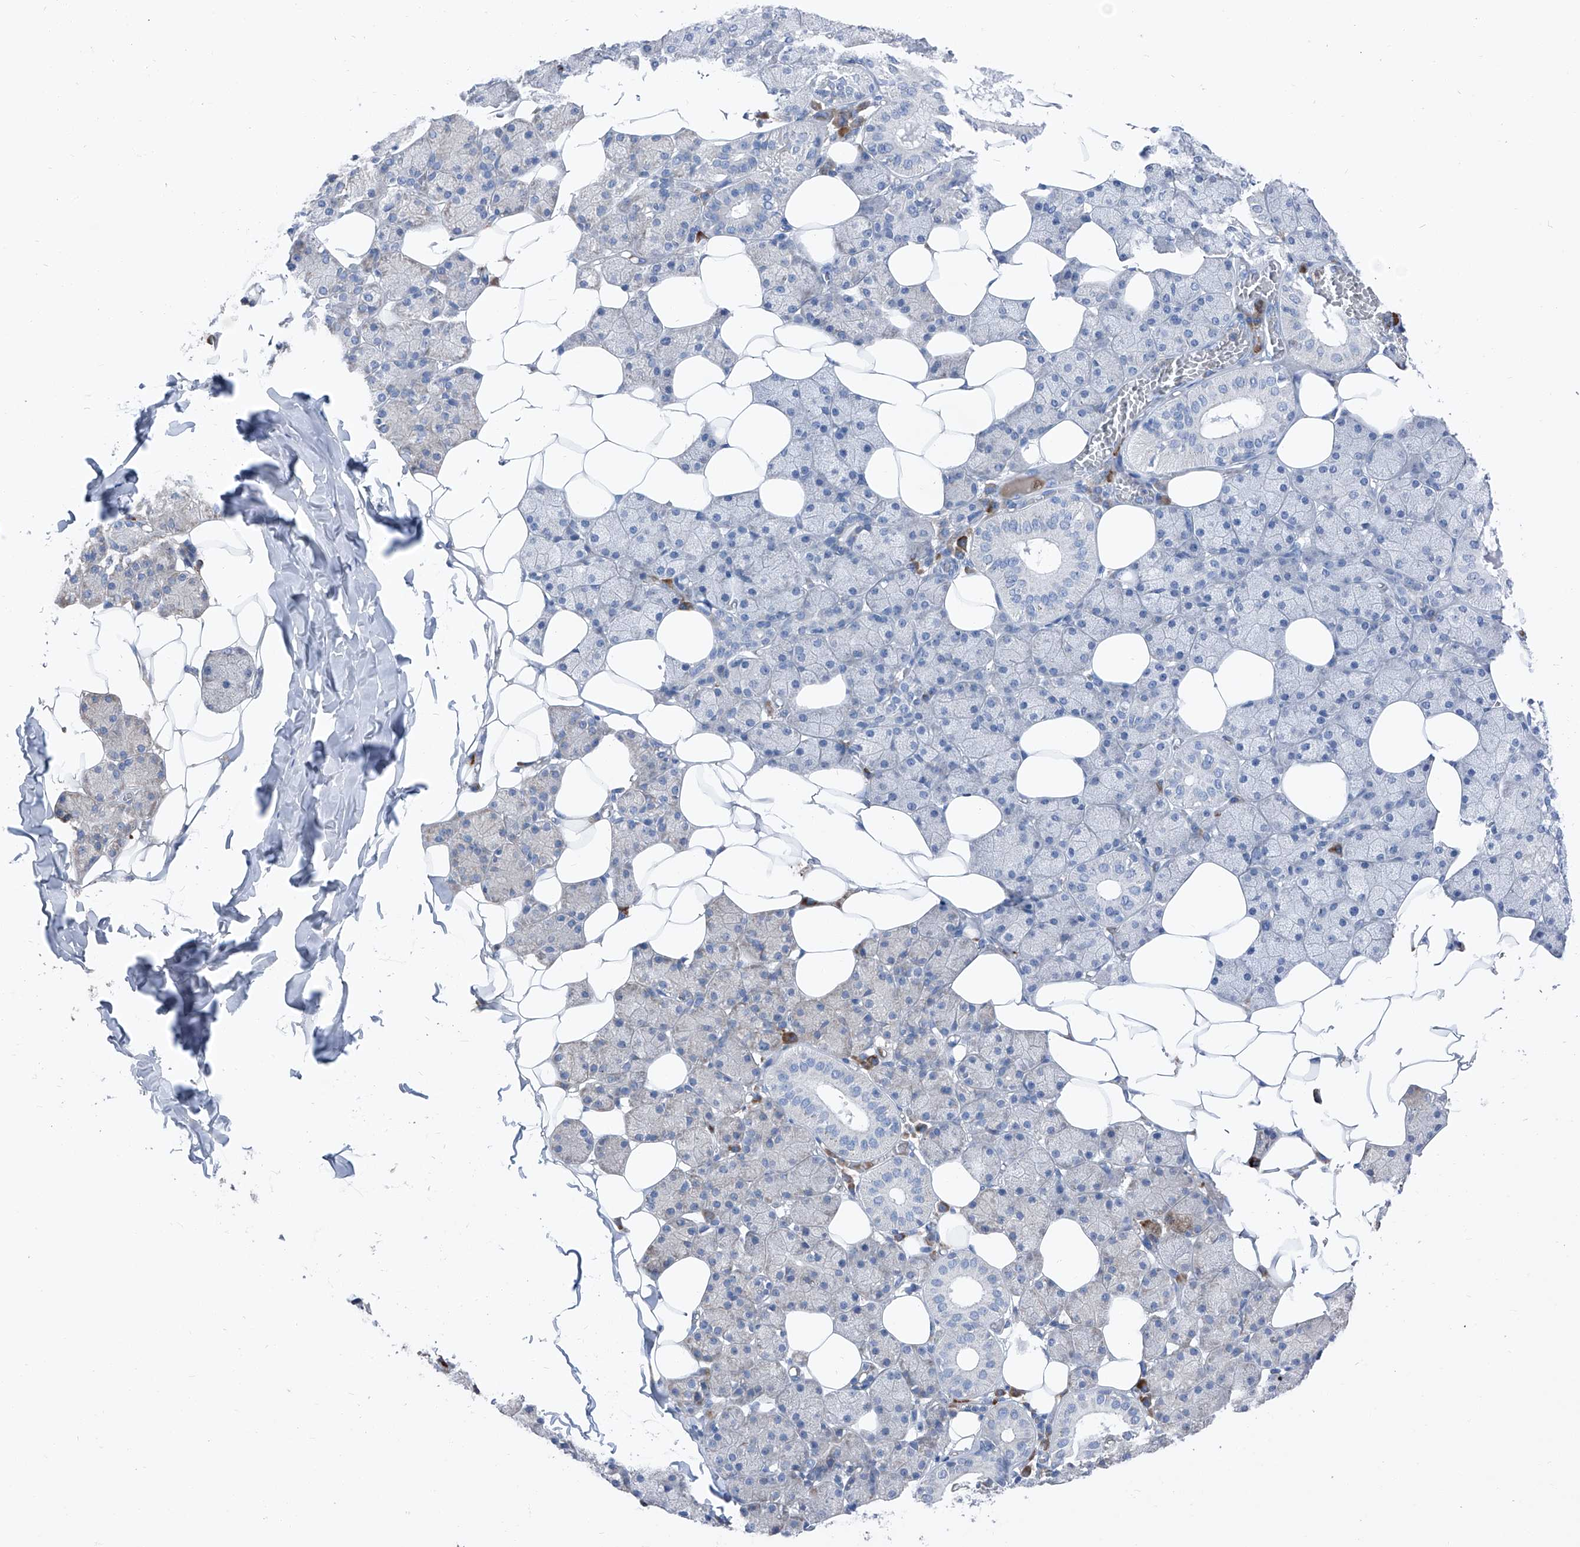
{"staining": {"intensity": "negative", "quantity": "none", "location": "none"}, "tissue": "salivary gland", "cell_type": "Glandular cells", "image_type": "normal", "snomed": [{"axis": "morphology", "description": "Normal tissue, NOS"}, {"axis": "topography", "description": "Salivary gland"}], "caption": "Human salivary gland stained for a protein using immunohistochemistry reveals no positivity in glandular cells.", "gene": "IFI27", "patient": {"sex": "female", "age": 33}}